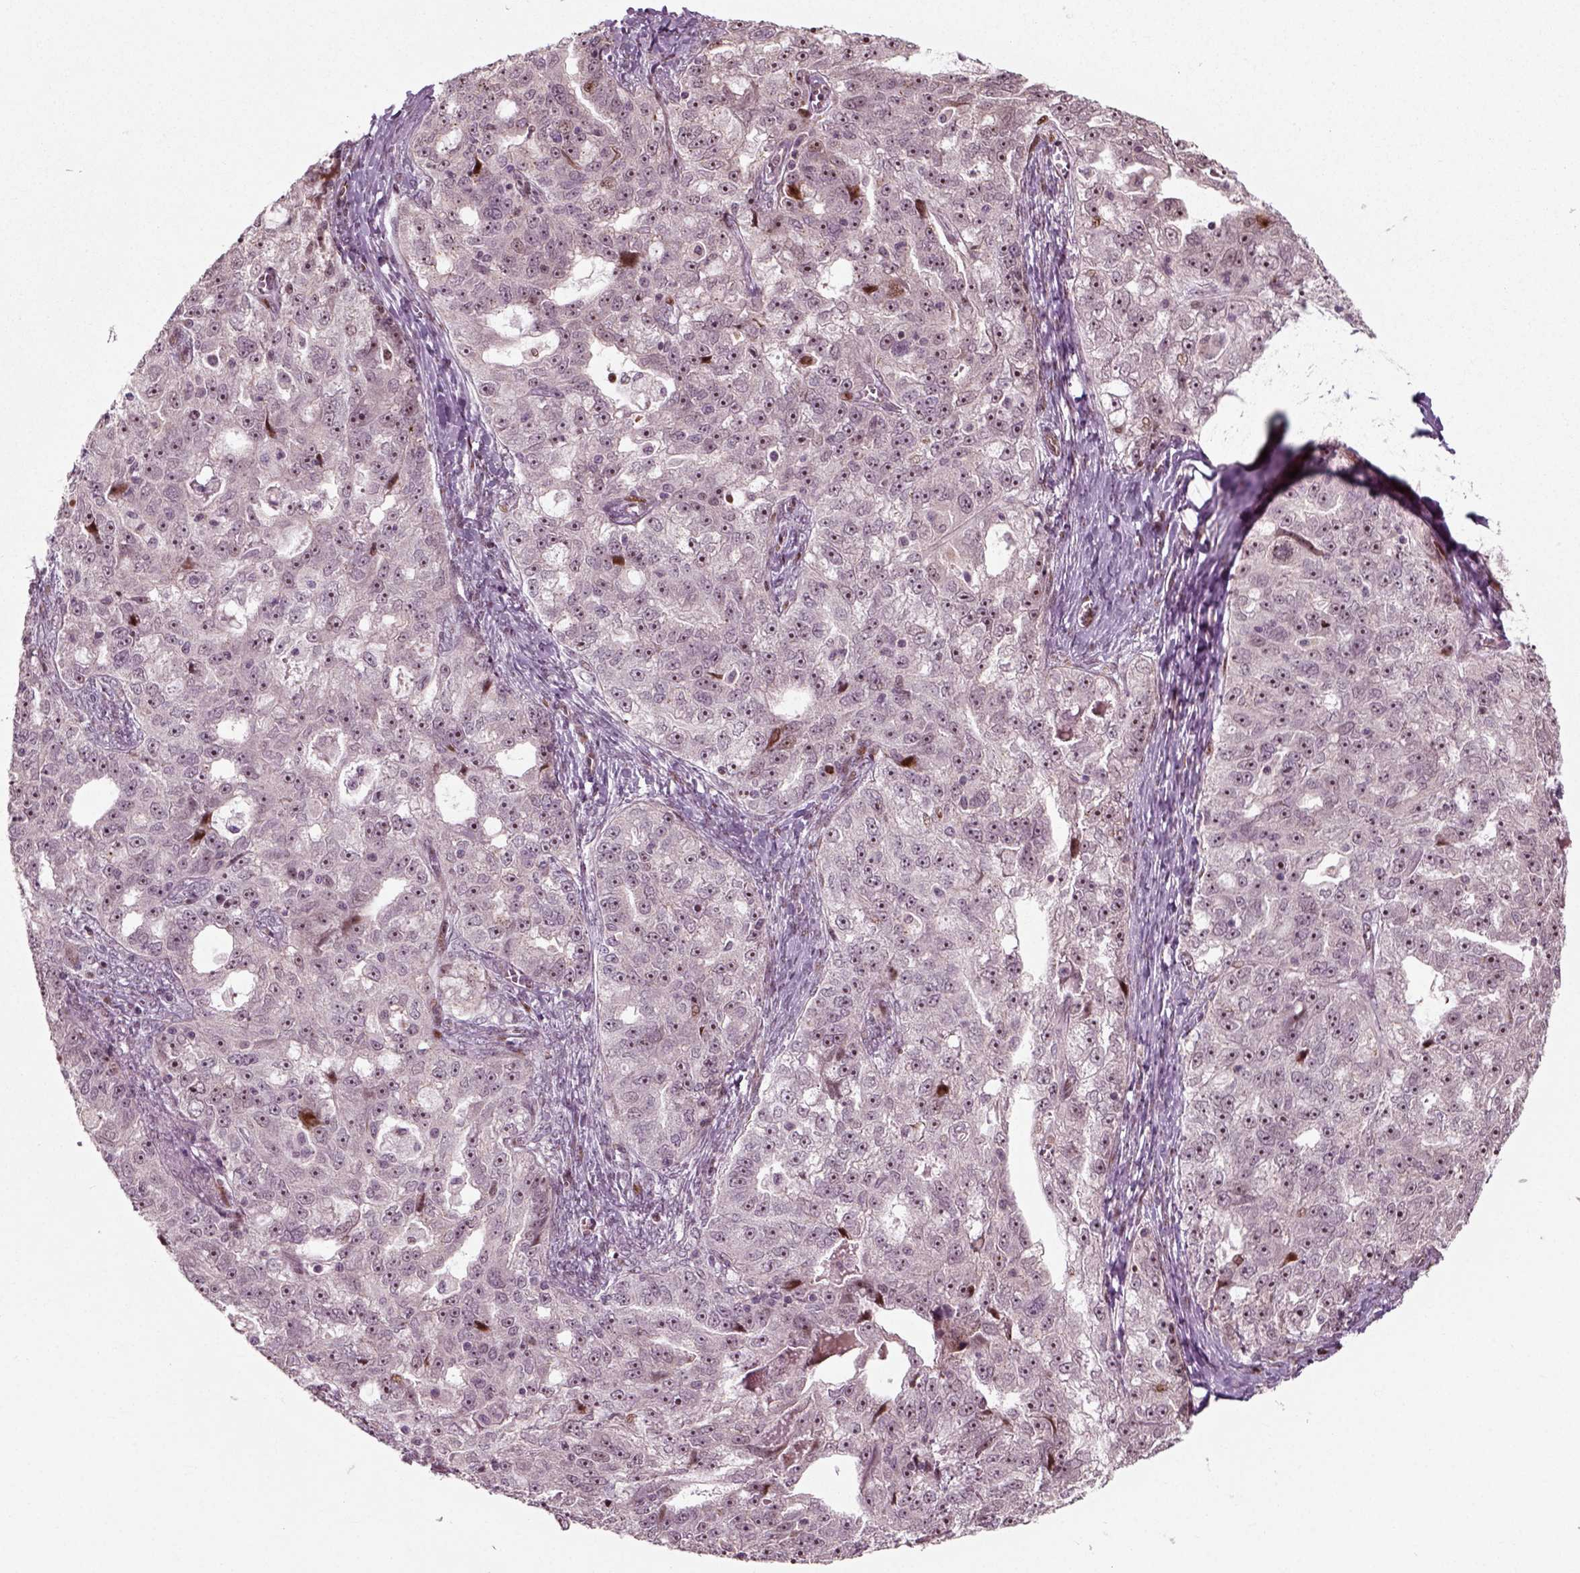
{"staining": {"intensity": "negative", "quantity": "none", "location": "none"}, "tissue": "ovarian cancer", "cell_type": "Tumor cells", "image_type": "cancer", "snomed": [{"axis": "morphology", "description": "Cystadenocarcinoma, serous, NOS"}, {"axis": "topography", "description": "Ovary"}], "caption": "Human ovarian cancer (serous cystadenocarcinoma) stained for a protein using immunohistochemistry demonstrates no positivity in tumor cells.", "gene": "CDC14A", "patient": {"sex": "female", "age": 51}}